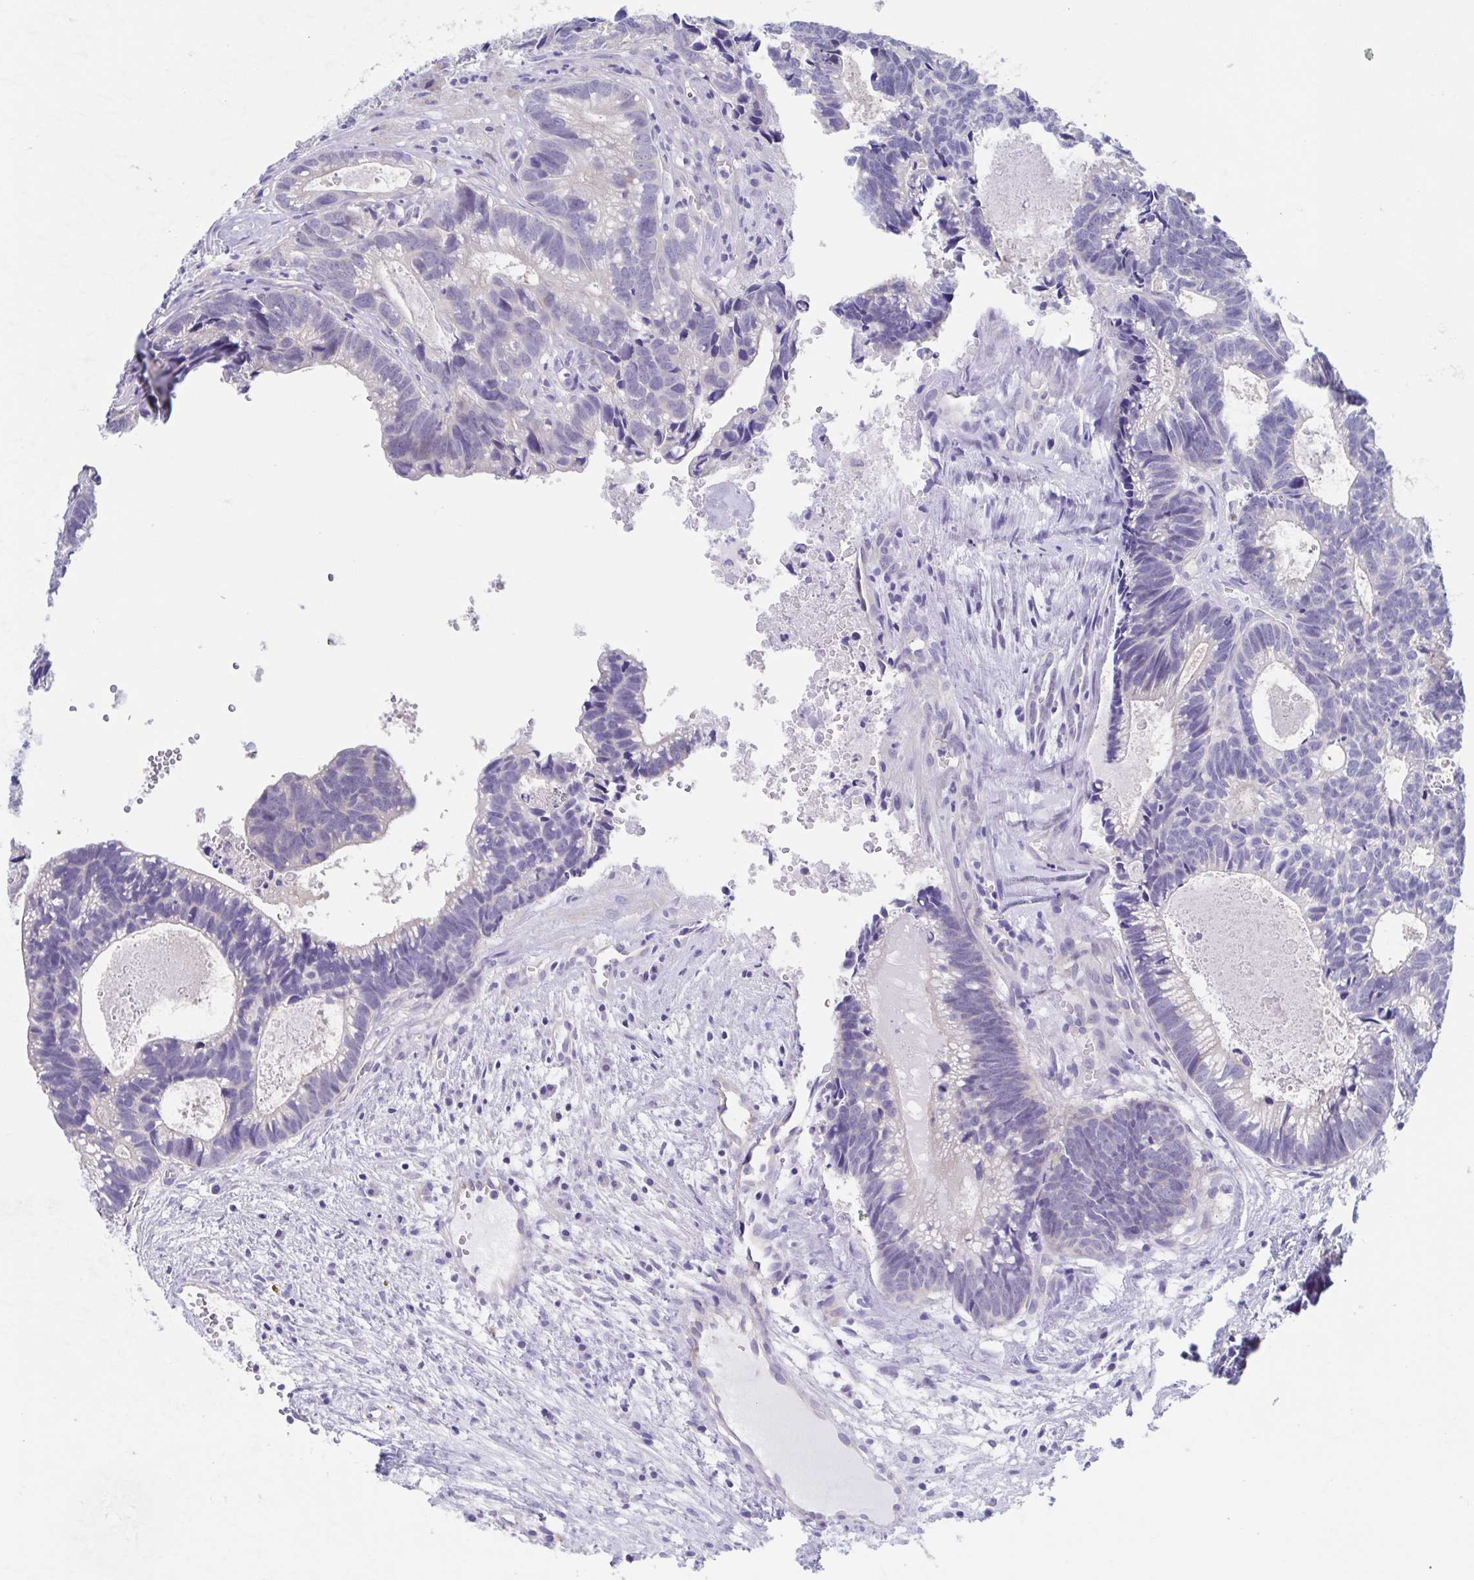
{"staining": {"intensity": "negative", "quantity": "none", "location": "none"}, "tissue": "head and neck cancer", "cell_type": "Tumor cells", "image_type": "cancer", "snomed": [{"axis": "morphology", "description": "Adenocarcinoma, NOS"}, {"axis": "topography", "description": "Head-Neck"}], "caption": "Immunohistochemistry micrograph of human head and neck adenocarcinoma stained for a protein (brown), which reveals no expression in tumor cells.", "gene": "TEX12", "patient": {"sex": "male", "age": 62}}